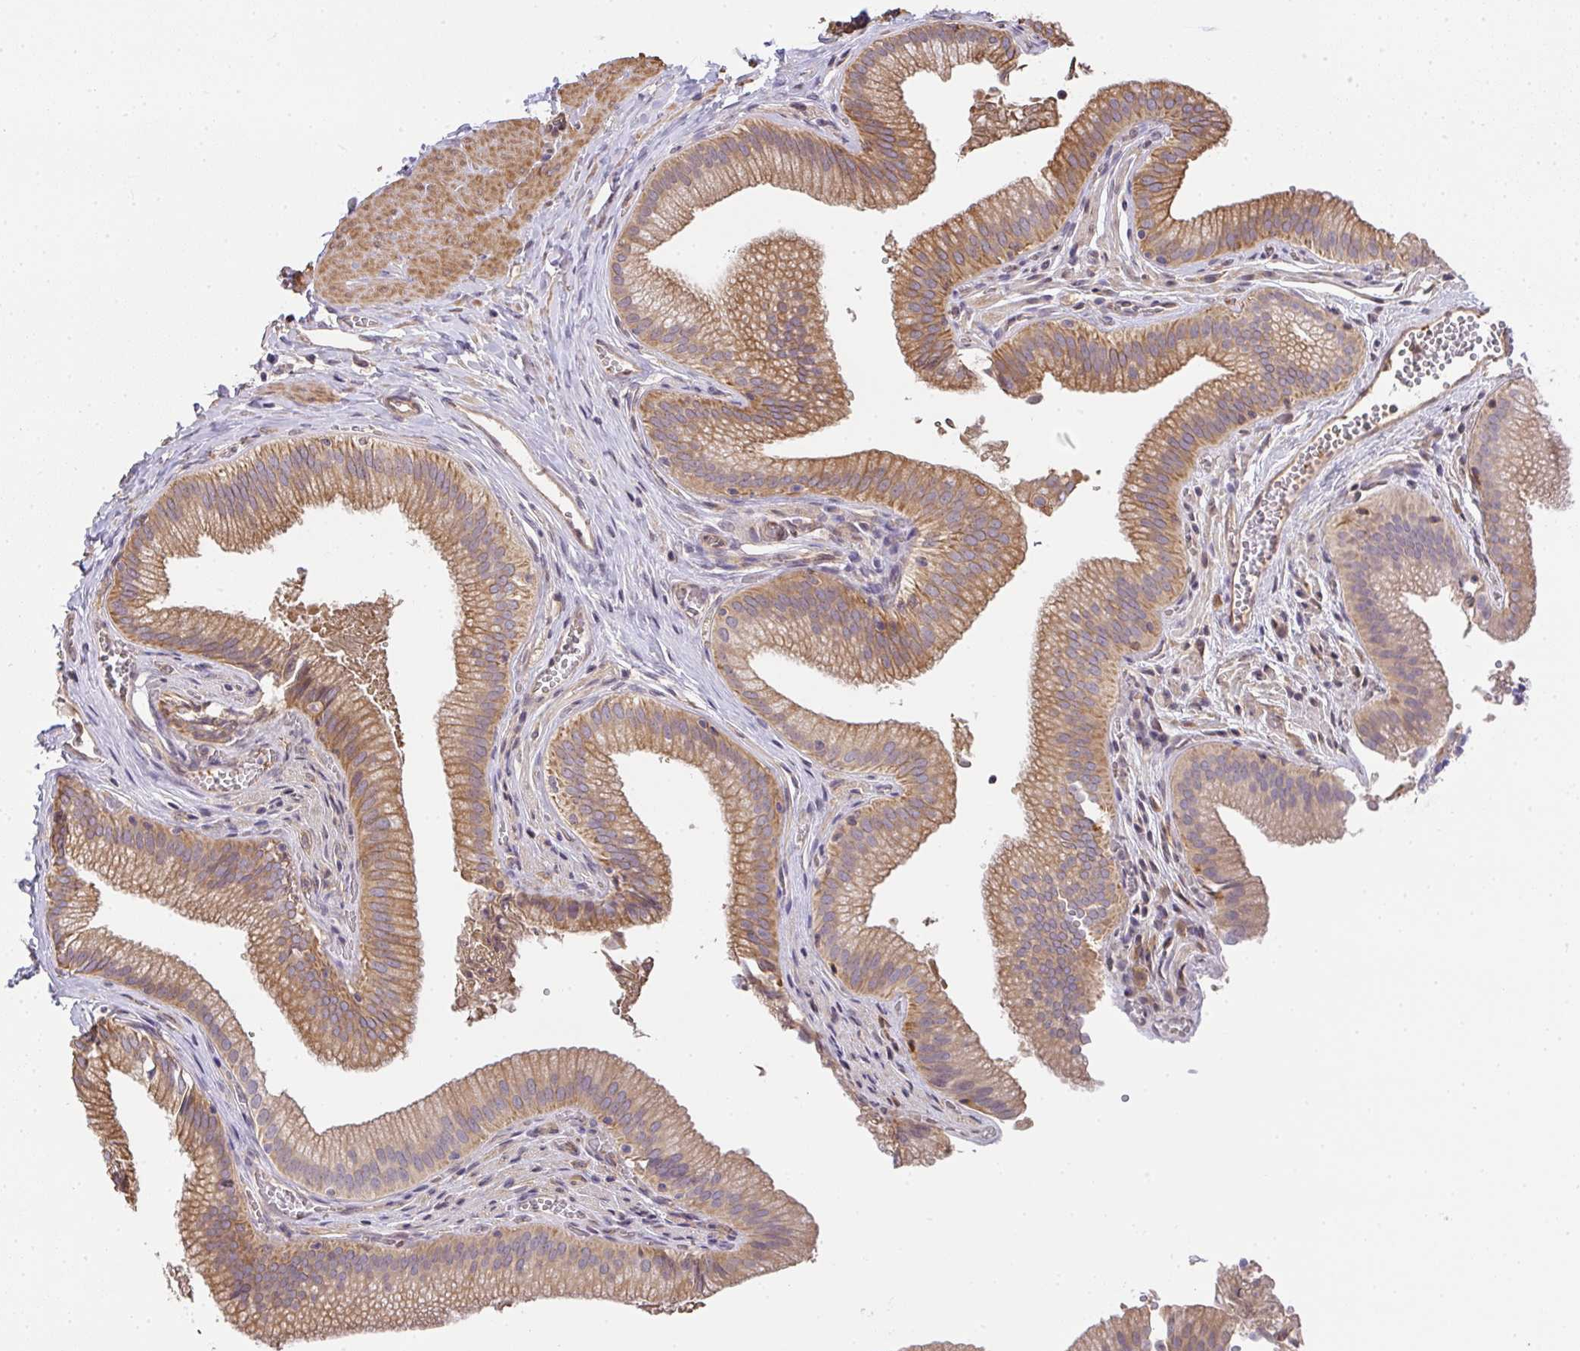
{"staining": {"intensity": "moderate", "quantity": ">75%", "location": "cytoplasmic/membranous"}, "tissue": "gallbladder", "cell_type": "Glandular cells", "image_type": "normal", "snomed": [{"axis": "morphology", "description": "Normal tissue, NOS"}, {"axis": "topography", "description": "Gallbladder"}, {"axis": "topography", "description": "Peripheral nerve tissue"}], "caption": "High-magnification brightfield microscopy of benign gallbladder stained with DAB (brown) and counterstained with hematoxylin (blue). glandular cells exhibit moderate cytoplasmic/membranous expression is present in about>75% of cells.", "gene": "EEF1AKMT1", "patient": {"sex": "male", "age": 17}}